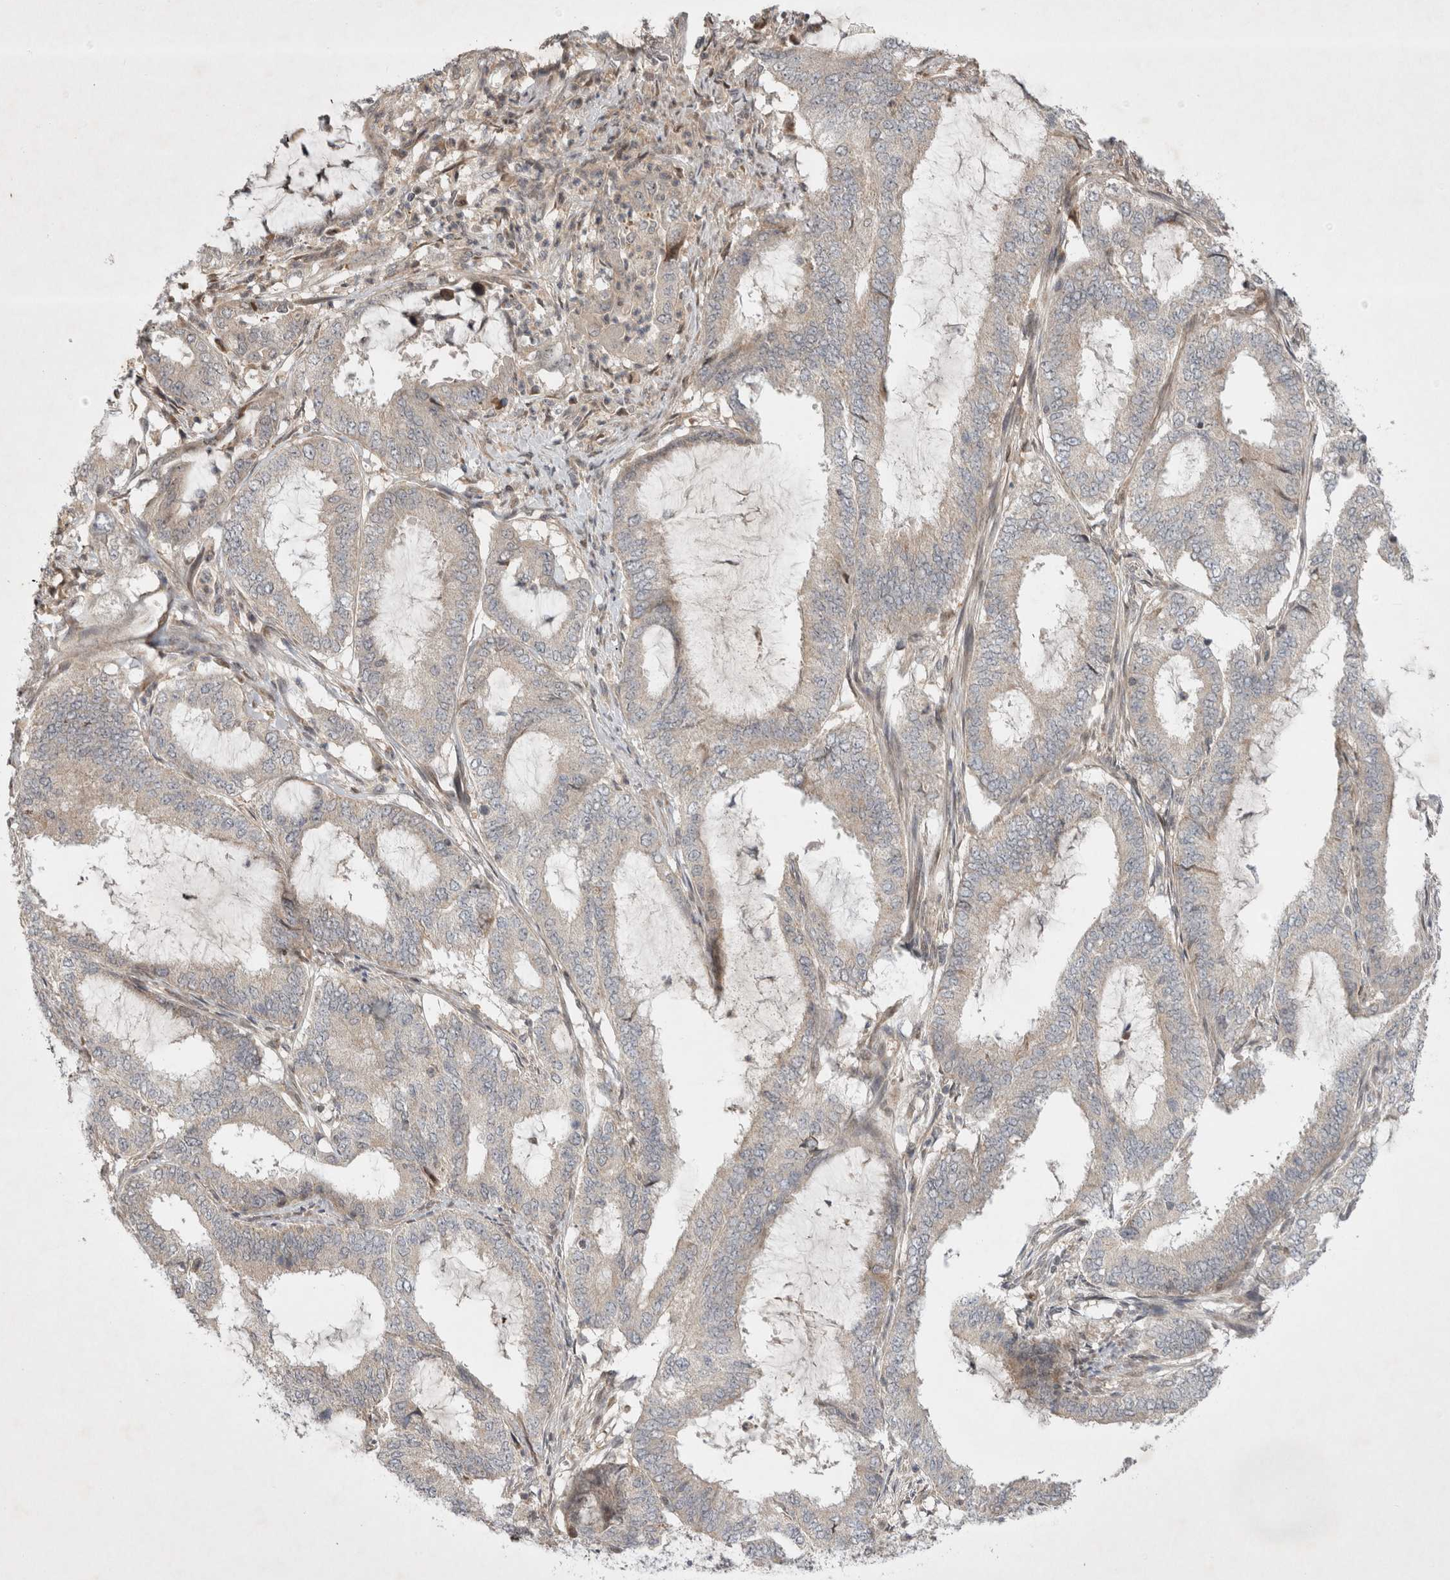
{"staining": {"intensity": "weak", "quantity": "25%-75%", "location": "cytoplasmic/membranous"}, "tissue": "endometrial cancer", "cell_type": "Tumor cells", "image_type": "cancer", "snomed": [{"axis": "morphology", "description": "Adenocarcinoma, NOS"}, {"axis": "topography", "description": "Endometrium"}], "caption": "Immunohistochemistry histopathology image of neoplastic tissue: endometrial adenocarcinoma stained using immunohistochemistry exhibits low levels of weak protein expression localized specifically in the cytoplasmic/membranous of tumor cells, appearing as a cytoplasmic/membranous brown color.", "gene": "EIF2AK1", "patient": {"sex": "female", "age": 51}}